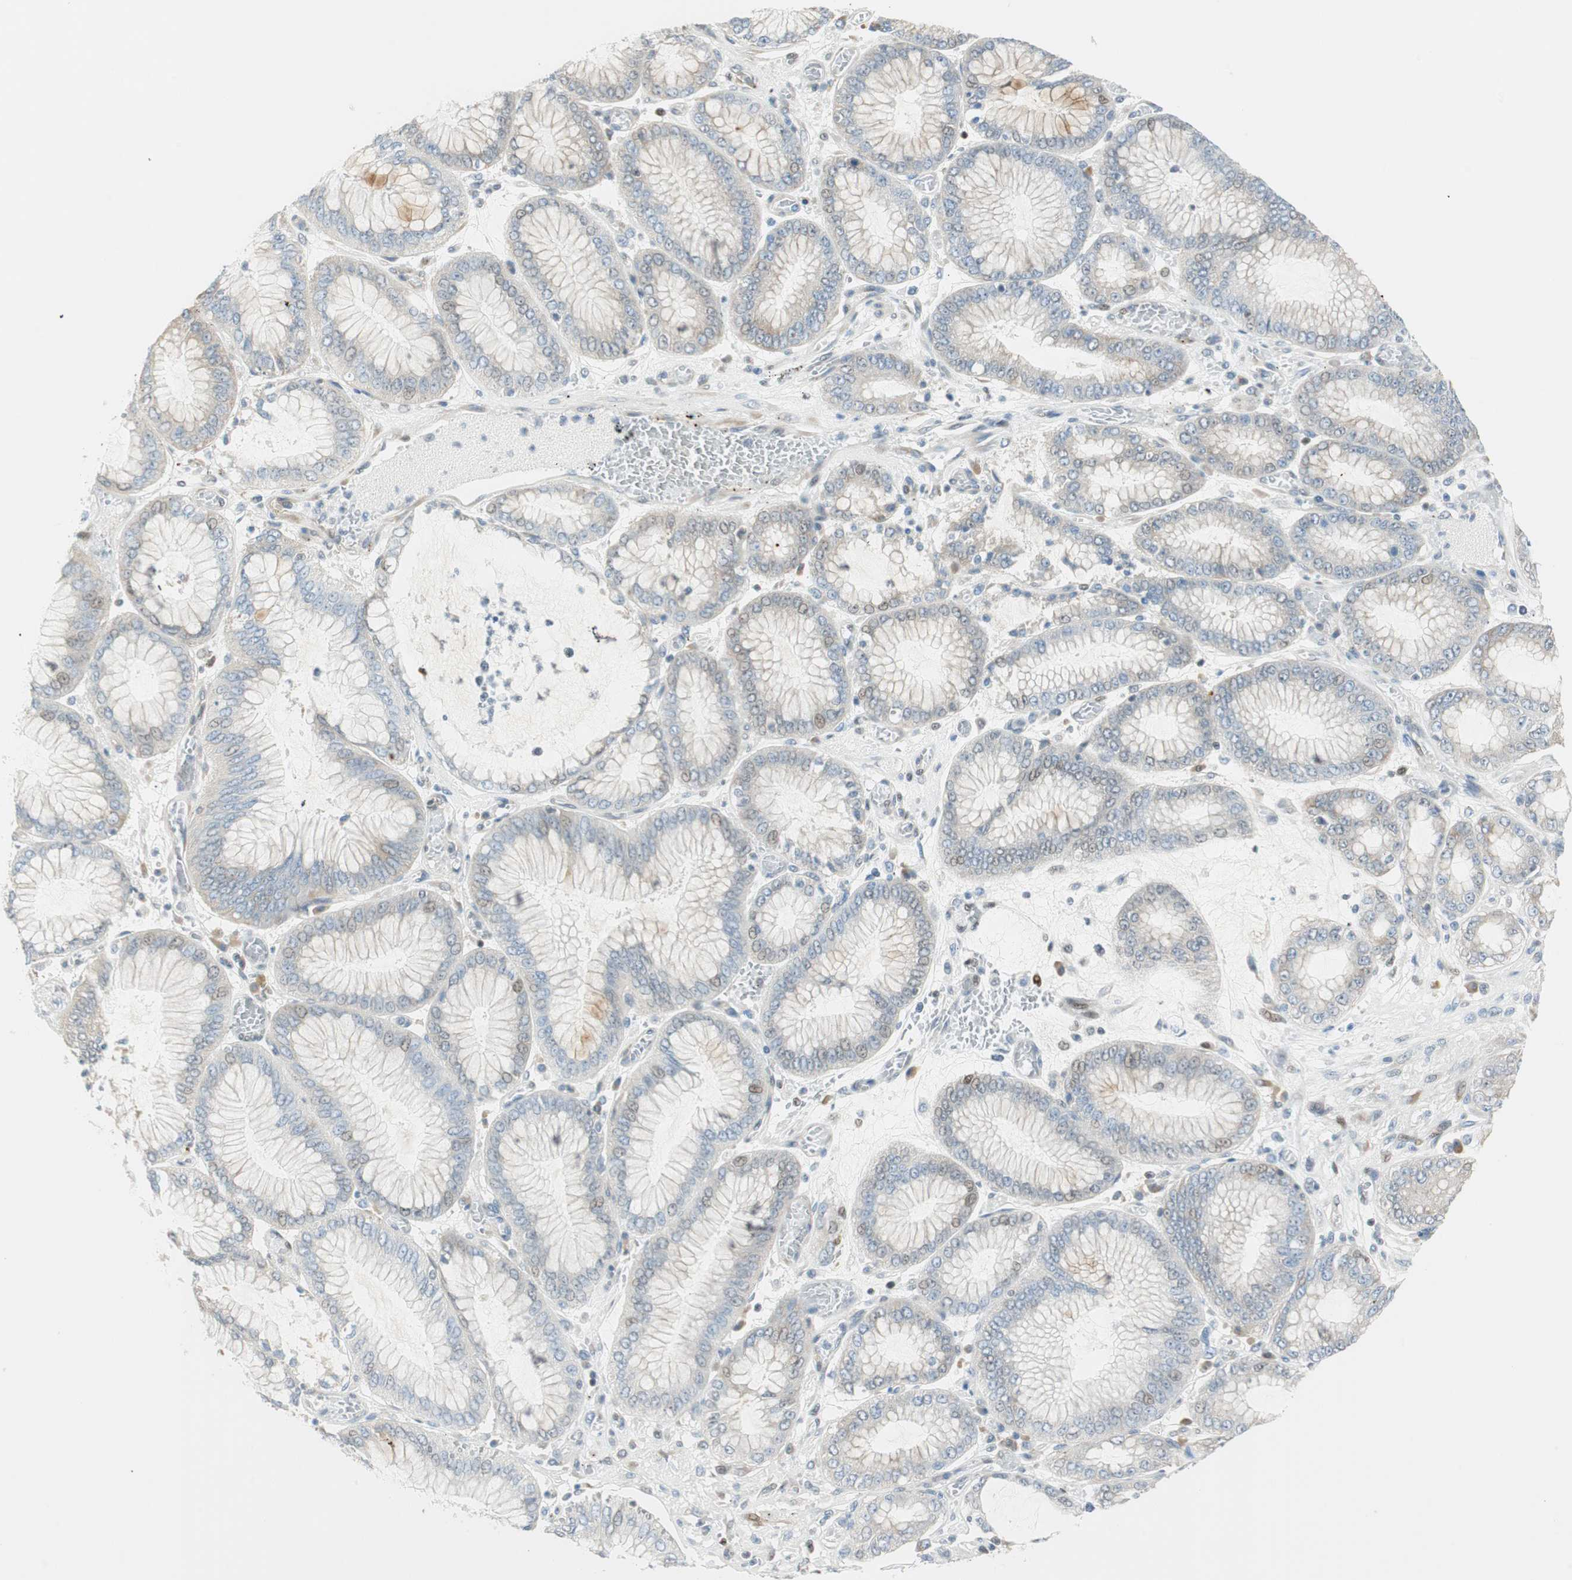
{"staining": {"intensity": "weak", "quantity": "<25%", "location": "cytoplasmic/membranous,nuclear"}, "tissue": "stomach cancer", "cell_type": "Tumor cells", "image_type": "cancer", "snomed": [{"axis": "morphology", "description": "Normal tissue, NOS"}, {"axis": "morphology", "description": "Adenocarcinoma, NOS"}, {"axis": "topography", "description": "Stomach, upper"}, {"axis": "topography", "description": "Stomach"}], "caption": "Histopathology image shows no significant protein expression in tumor cells of stomach cancer.", "gene": "MSX2", "patient": {"sex": "male", "age": 76}}